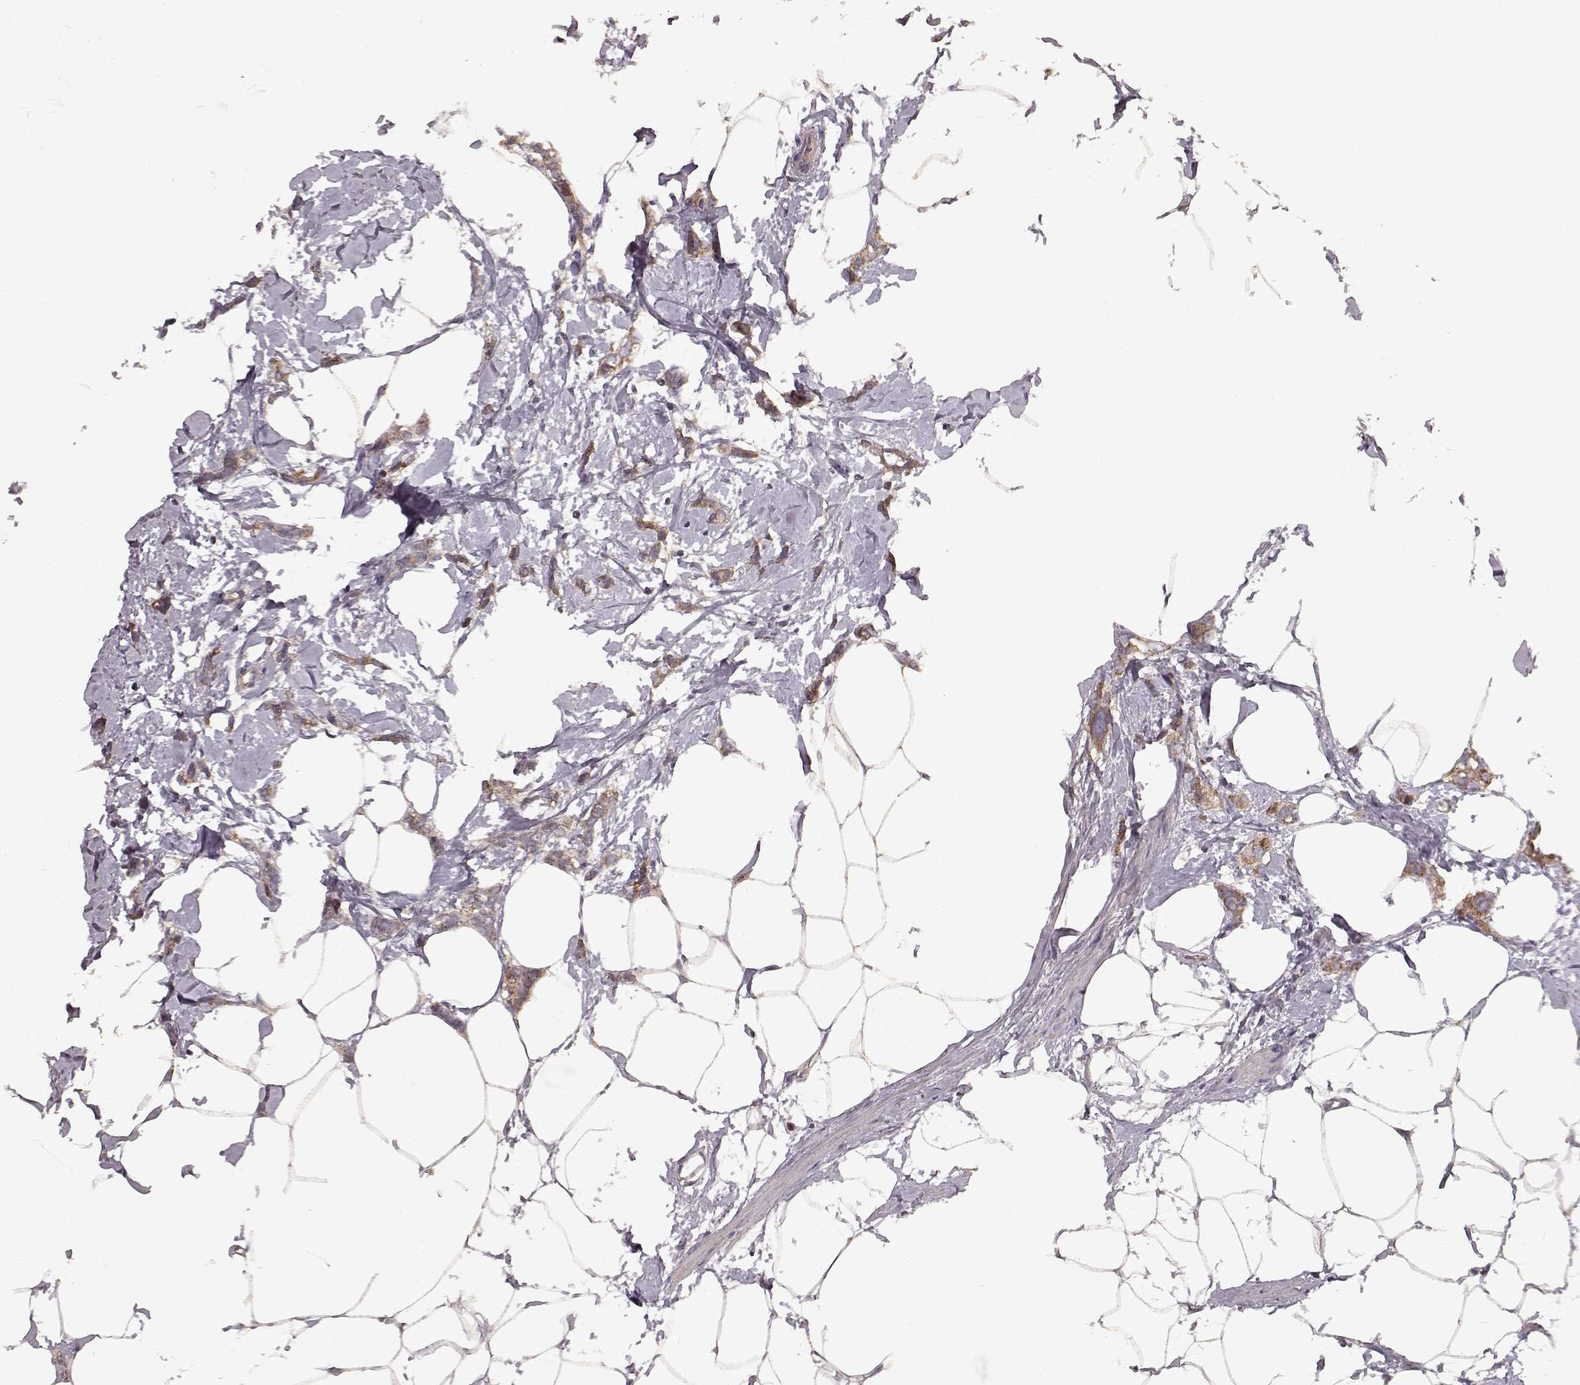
{"staining": {"intensity": "moderate", "quantity": ">75%", "location": "cytoplasmic/membranous"}, "tissue": "breast cancer", "cell_type": "Tumor cells", "image_type": "cancer", "snomed": [{"axis": "morphology", "description": "Duct carcinoma"}, {"axis": "topography", "description": "Breast"}], "caption": "This photomicrograph displays immunohistochemistry staining of human infiltrating ductal carcinoma (breast), with medium moderate cytoplasmic/membranous positivity in approximately >75% of tumor cells.", "gene": "ERBB3", "patient": {"sex": "female", "age": 40}}